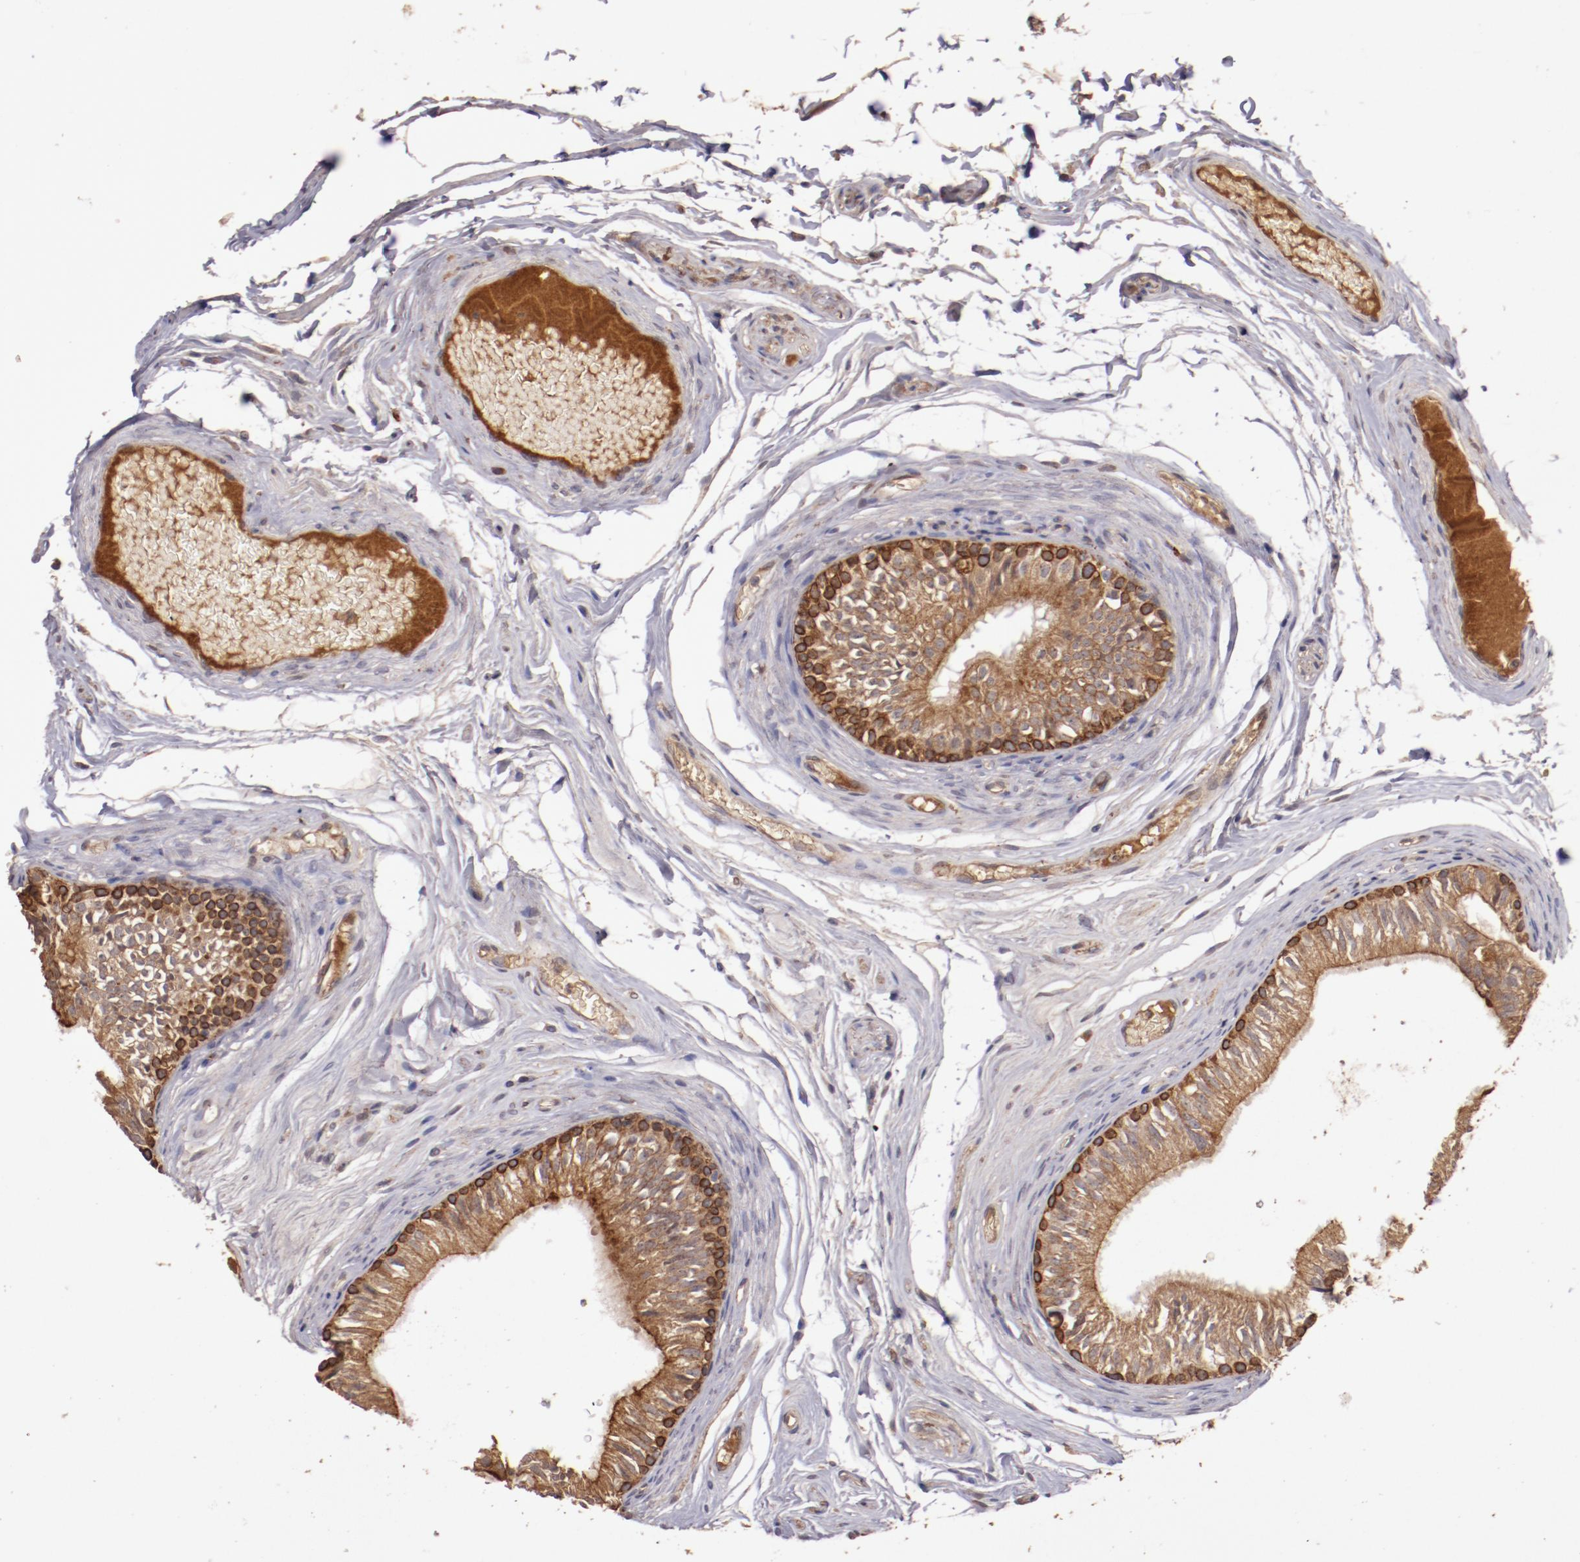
{"staining": {"intensity": "moderate", "quantity": ">75%", "location": "cytoplasmic/membranous"}, "tissue": "epididymis", "cell_type": "Glandular cells", "image_type": "normal", "snomed": [{"axis": "morphology", "description": "Normal tissue, NOS"}, {"axis": "topography", "description": "Testis"}, {"axis": "topography", "description": "Epididymis"}], "caption": "About >75% of glandular cells in normal human epididymis reveal moderate cytoplasmic/membranous protein expression as visualized by brown immunohistochemical staining.", "gene": "SRRD", "patient": {"sex": "male", "age": 36}}